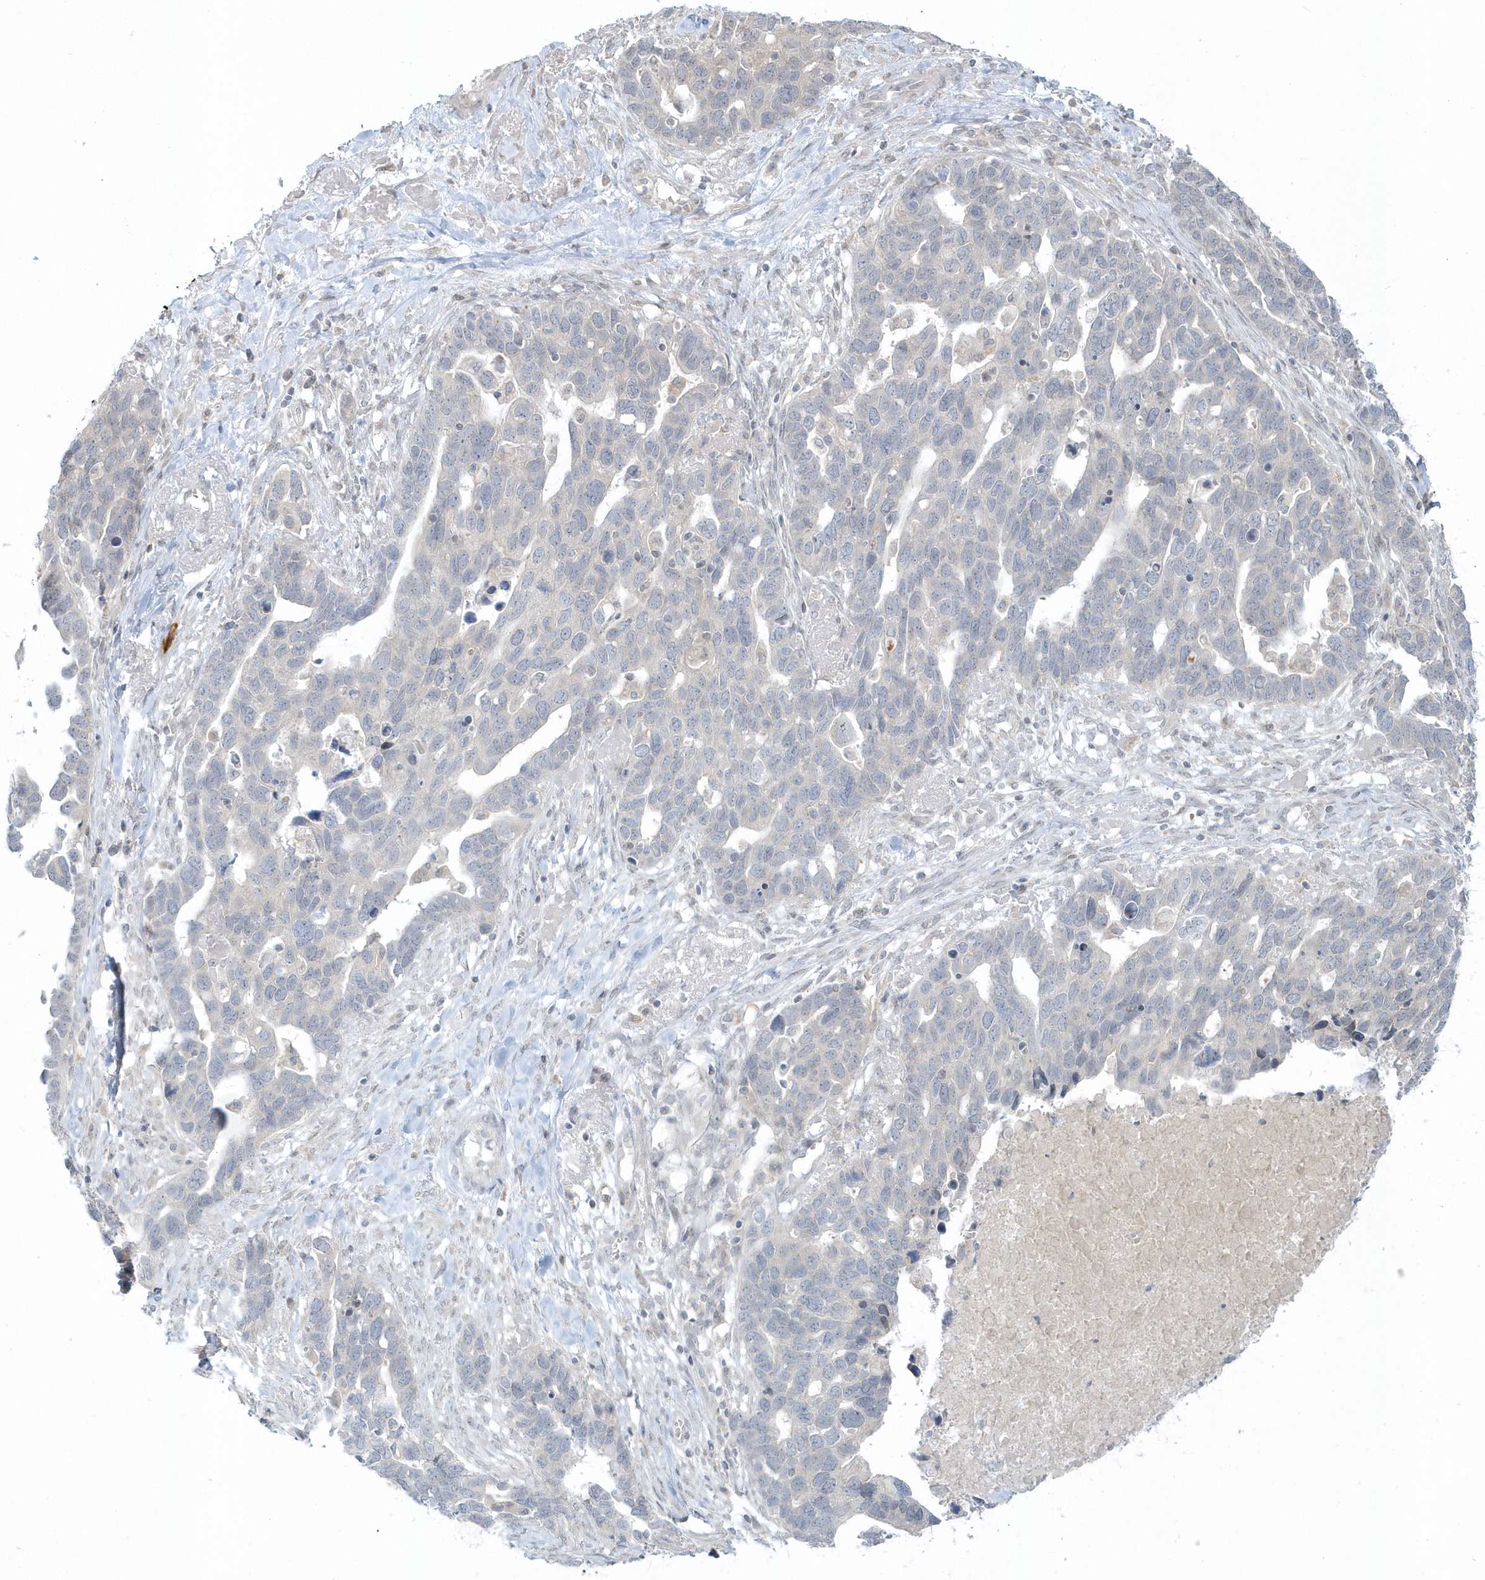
{"staining": {"intensity": "negative", "quantity": "none", "location": "none"}, "tissue": "ovarian cancer", "cell_type": "Tumor cells", "image_type": "cancer", "snomed": [{"axis": "morphology", "description": "Cystadenocarcinoma, serous, NOS"}, {"axis": "topography", "description": "Ovary"}], "caption": "This is a histopathology image of immunohistochemistry staining of ovarian cancer (serous cystadenocarcinoma), which shows no positivity in tumor cells.", "gene": "BLTP3A", "patient": {"sex": "female", "age": 54}}